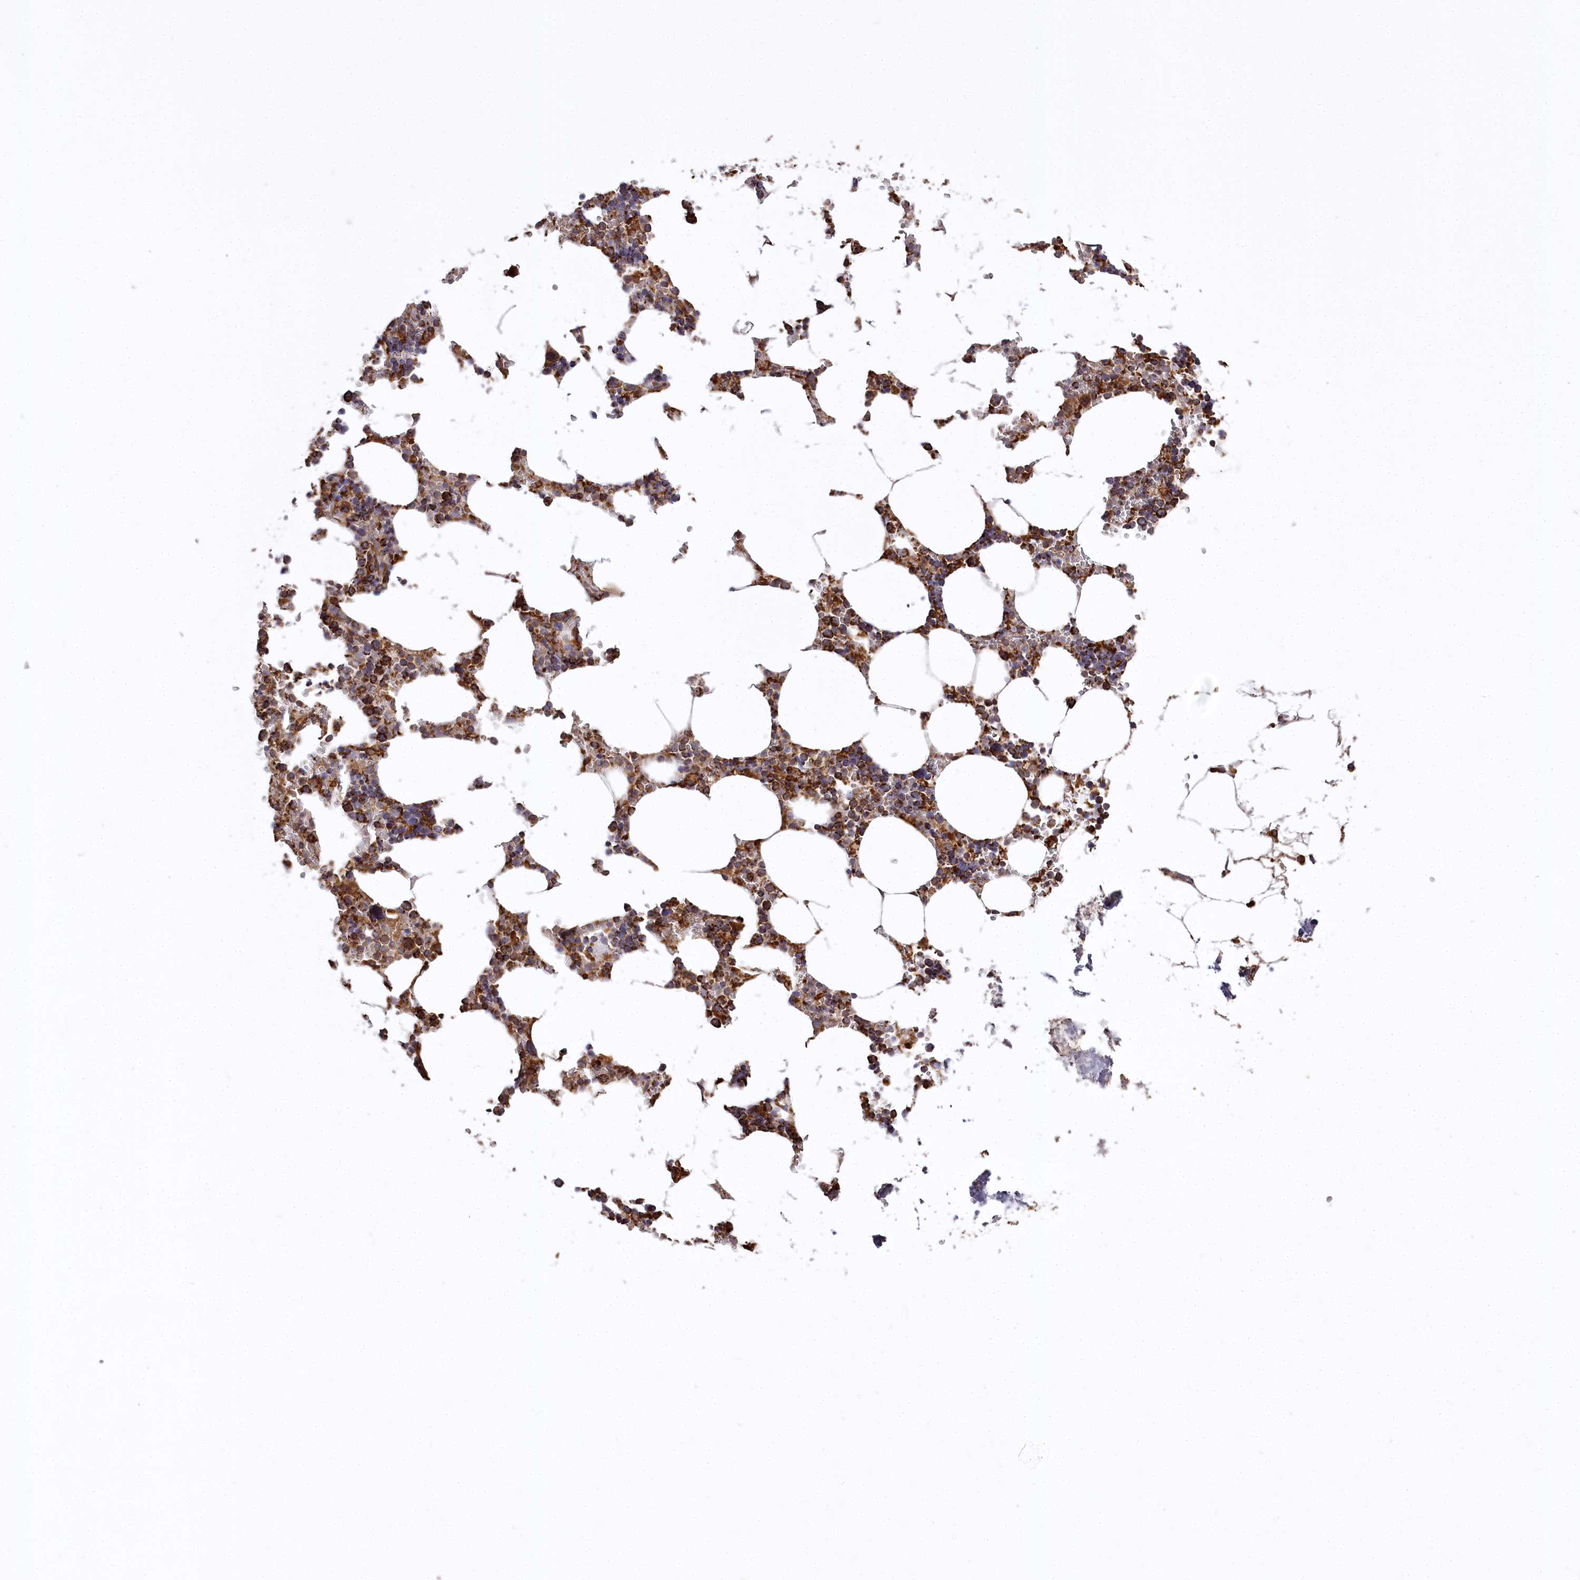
{"staining": {"intensity": "strong", "quantity": ">75%", "location": "cytoplasmic/membranous"}, "tissue": "bone marrow", "cell_type": "Hematopoietic cells", "image_type": "normal", "snomed": [{"axis": "morphology", "description": "Normal tissue, NOS"}, {"axis": "topography", "description": "Bone marrow"}], "caption": "Bone marrow stained with a protein marker shows strong staining in hematopoietic cells.", "gene": "CARD19", "patient": {"sex": "male", "age": 70}}